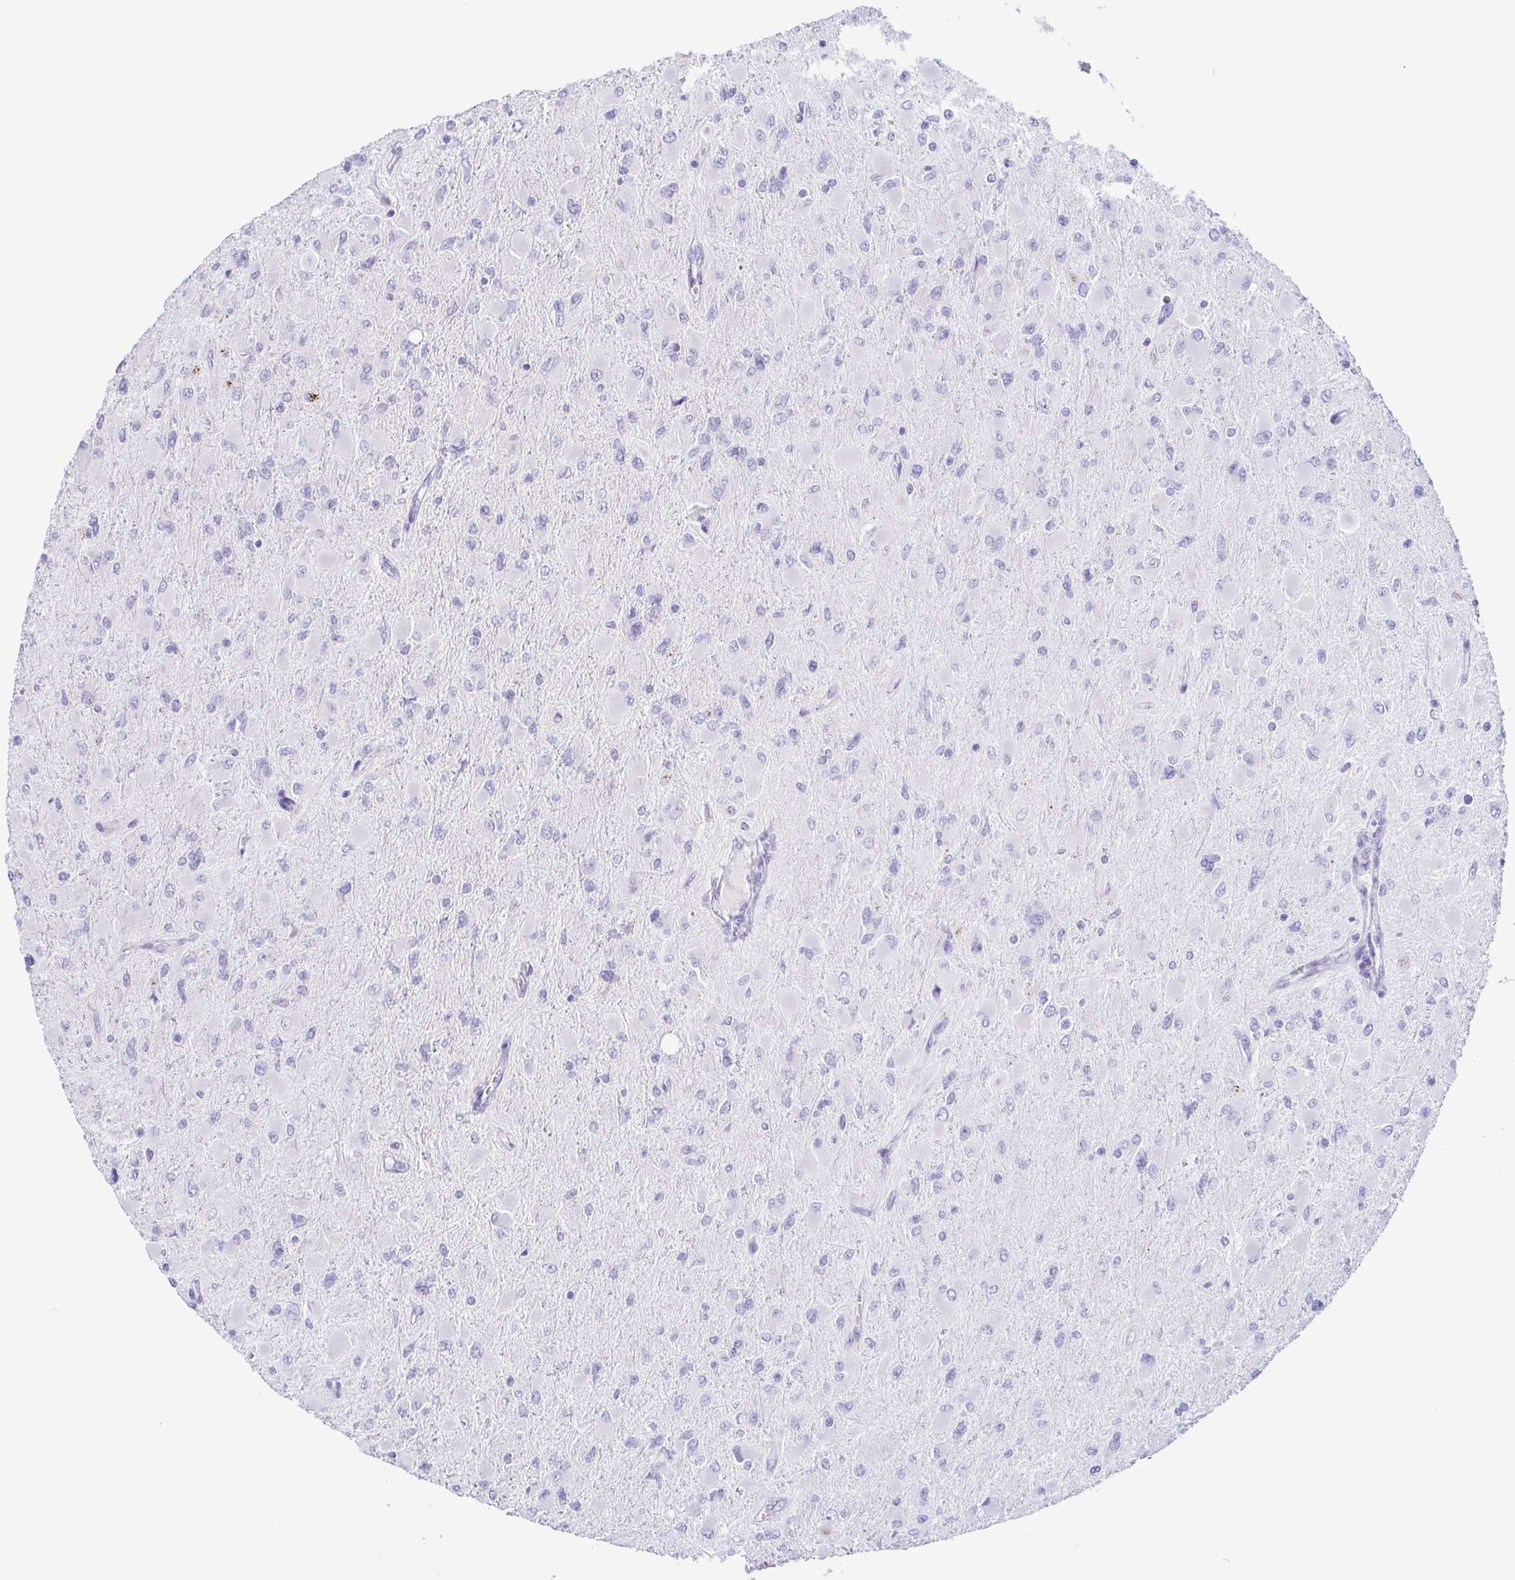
{"staining": {"intensity": "negative", "quantity": "none", "location": "none"}, "tissue": "glioma", "cell_type": "Tumor cells", "image_type": "cancer", "snomed": [{"axis": "morphology", "description": "Glioma, malignant, High grade"}, {"axis": "topography", "description": "Cerebral cortex"}], "caption": "Immunohistochemistry histopathology image of human glioma stained for a protein (brown), which displays no expression in tumor cells.", "gene": "AZU1", "patient": {"sex": "female", "age": 36}}